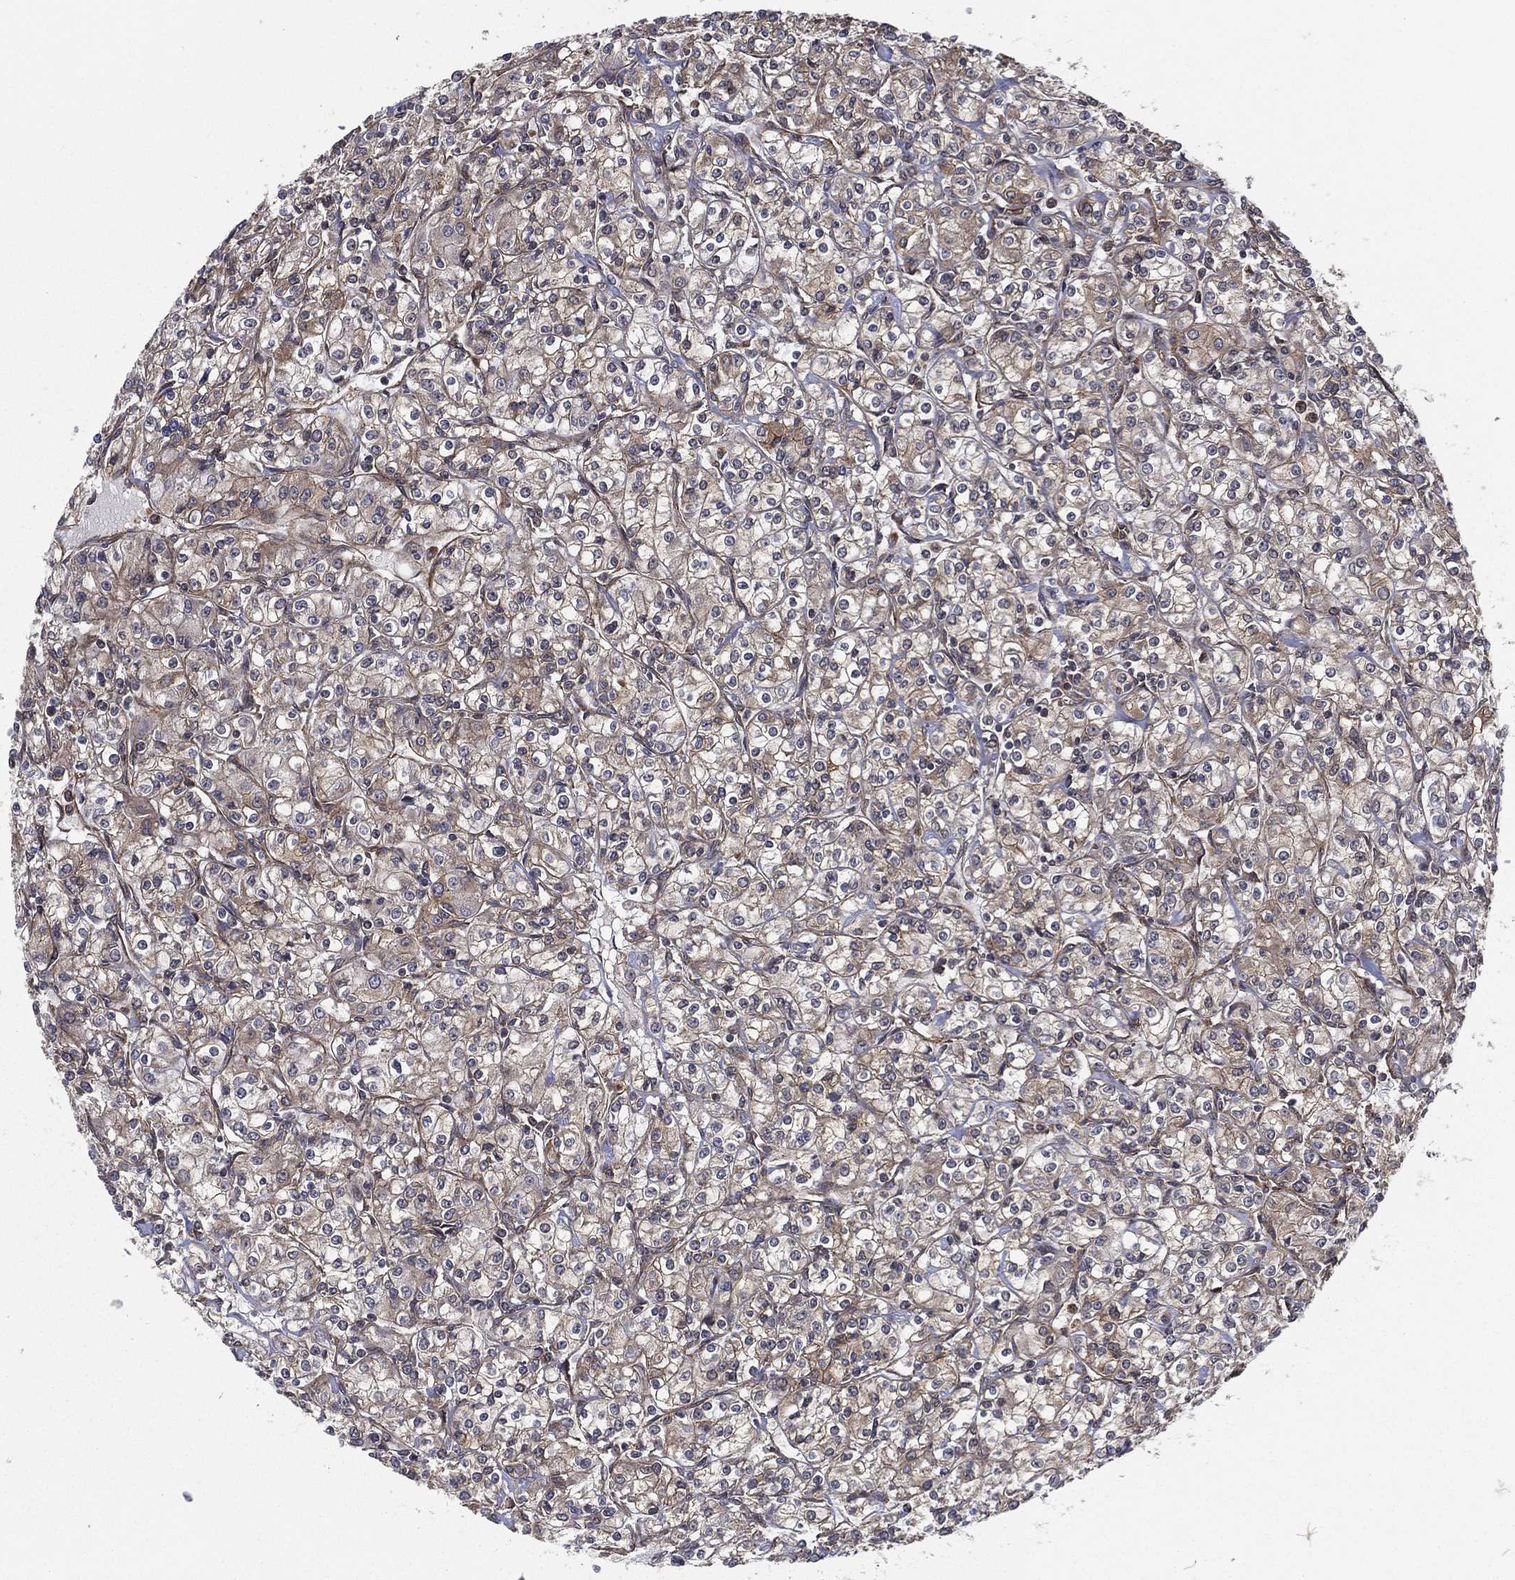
{"staining": {"intensity": "weak", "quantity": "<25%", "location": "cytoplasmic/membranous"}, "tissue": "renal cancer", "cell_type": "Tumor cells", "image_type": "cancer", "snomed": [{"axis": "morphology", "description": "Adenocarcinoma, NOS"}, {"axis": "topography", "description": "Kidney"}], "caption": "Immunohistochemical staining of renal cancer (adenocarcinoma) exhibits no significant staining in tumor cells. (DAB (3,3'-diaminobenzidine) IHC visualized using brightfield microscopy, high magnification).", "gene": "UACA", "patient": {"sex": "male", "age": 77}}